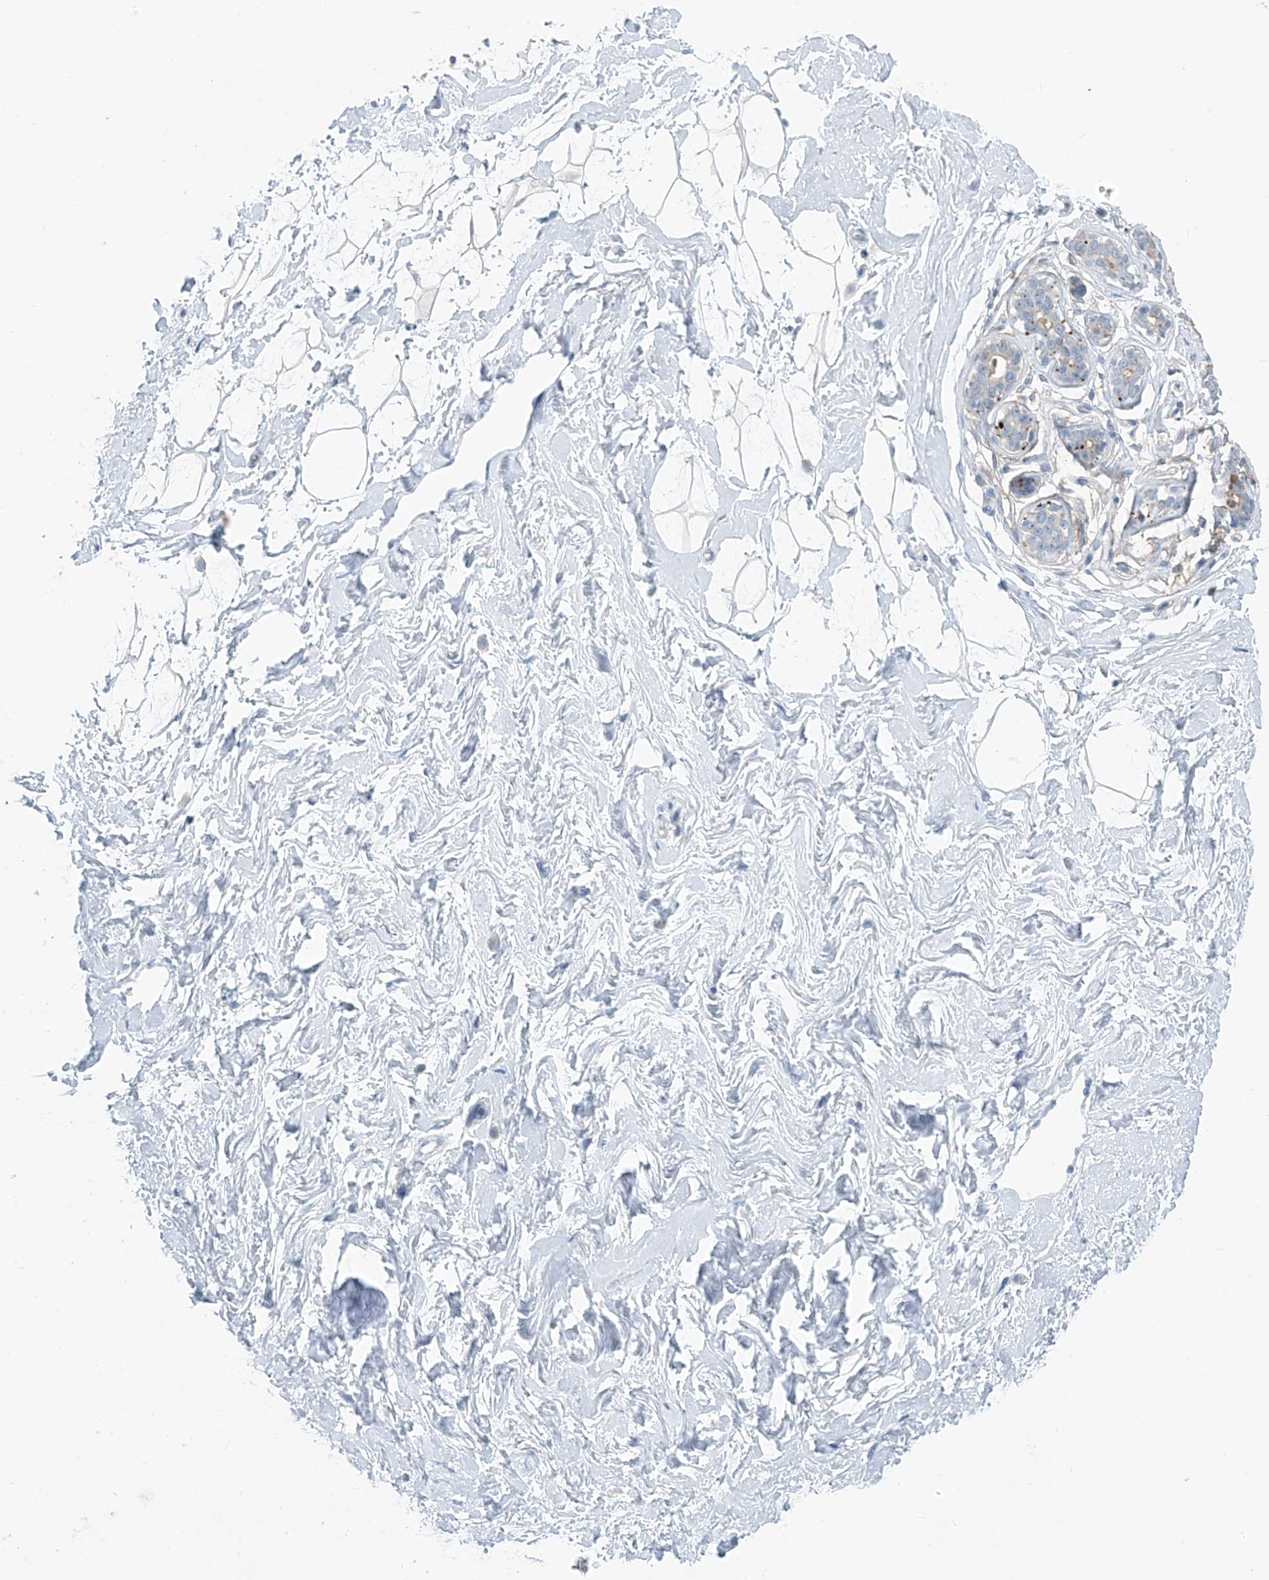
{"staining": {"intensity": "negative", "quantity": "none", "location": "none"}, "tissue": "breast", "cell_type": "Adipocytes", "image_type": "normal", "snomed": [{"axis": "morphology", "description": "Normal tissue, NOS"}, {"axis": "morphology", "description": "Adenoma, NOS"}, {"axis": "topography", "description": "Breast"}], "caption": "This photomicrograph is of normal breast stained with immunohistochemistry (IHC) to label a protein in brown with the nuclei are counter-stained blue. There is no staining in adipocytes. (Immunohistochemistry, brightfield microscopy, high magnification).", "gene": "ZNF793", "patient": {"sex": "female", "age": 23}}